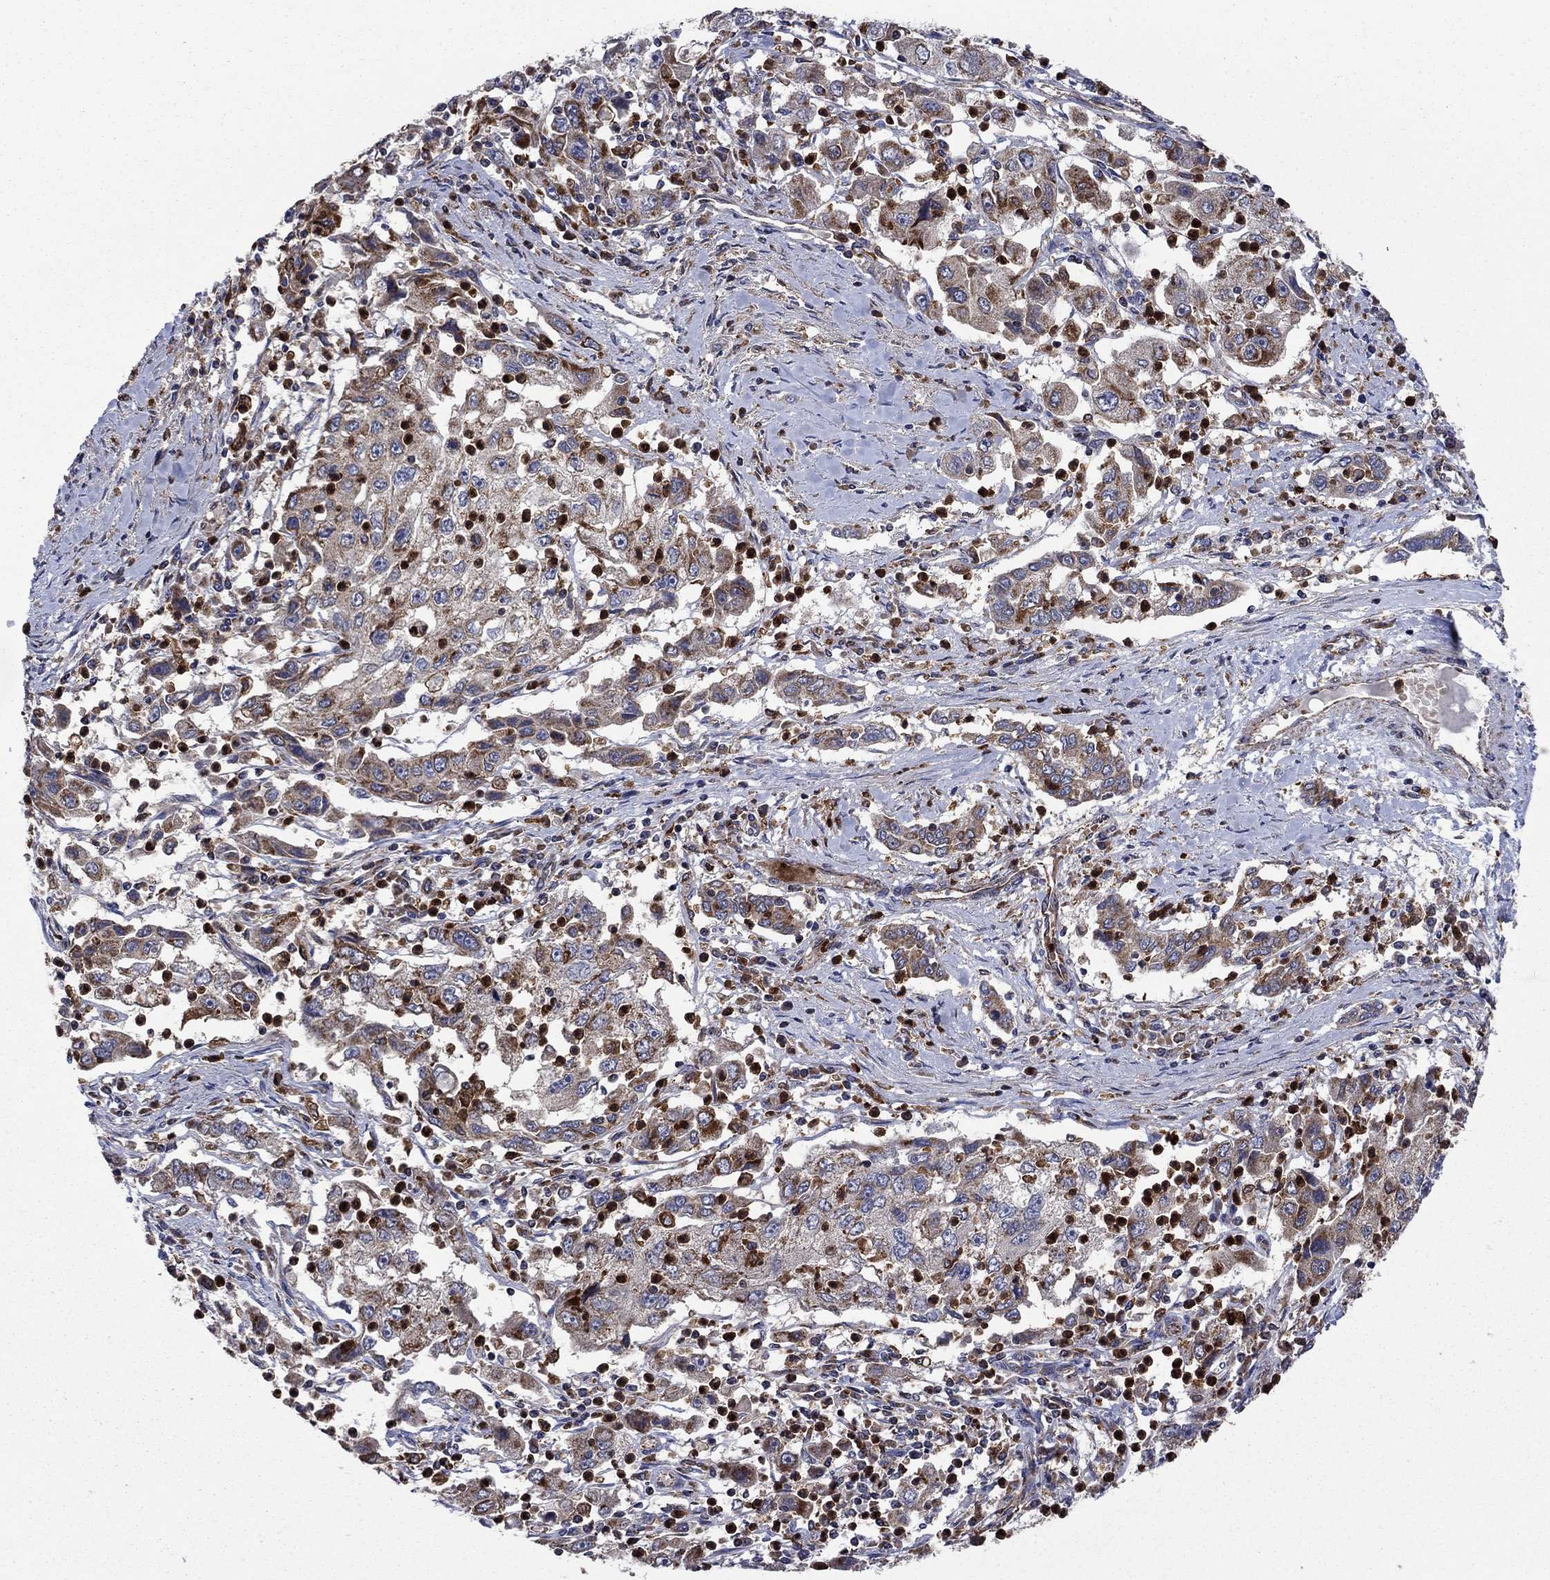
{"staining": {"intensity": "strong", "quantity": "<25%", "location": "cytoplasmic/membranous"}, "tissue": "cervical cancer", "cell_type": "Tumor cells", "image_type": "cancer", "snomed": [{"axis": "morphology", "description": "Squamous cell carcinoma, NOS"}, {"axis": "topography", "description": "Cervix"}], "caption": "Cervical squamous cell carcinoma stained for a protein reveals strong cytoplasmic/membranous positivity in tumor cells.", "gene": "RNF19B", "patient": {"sex": "female", "age": 36}}